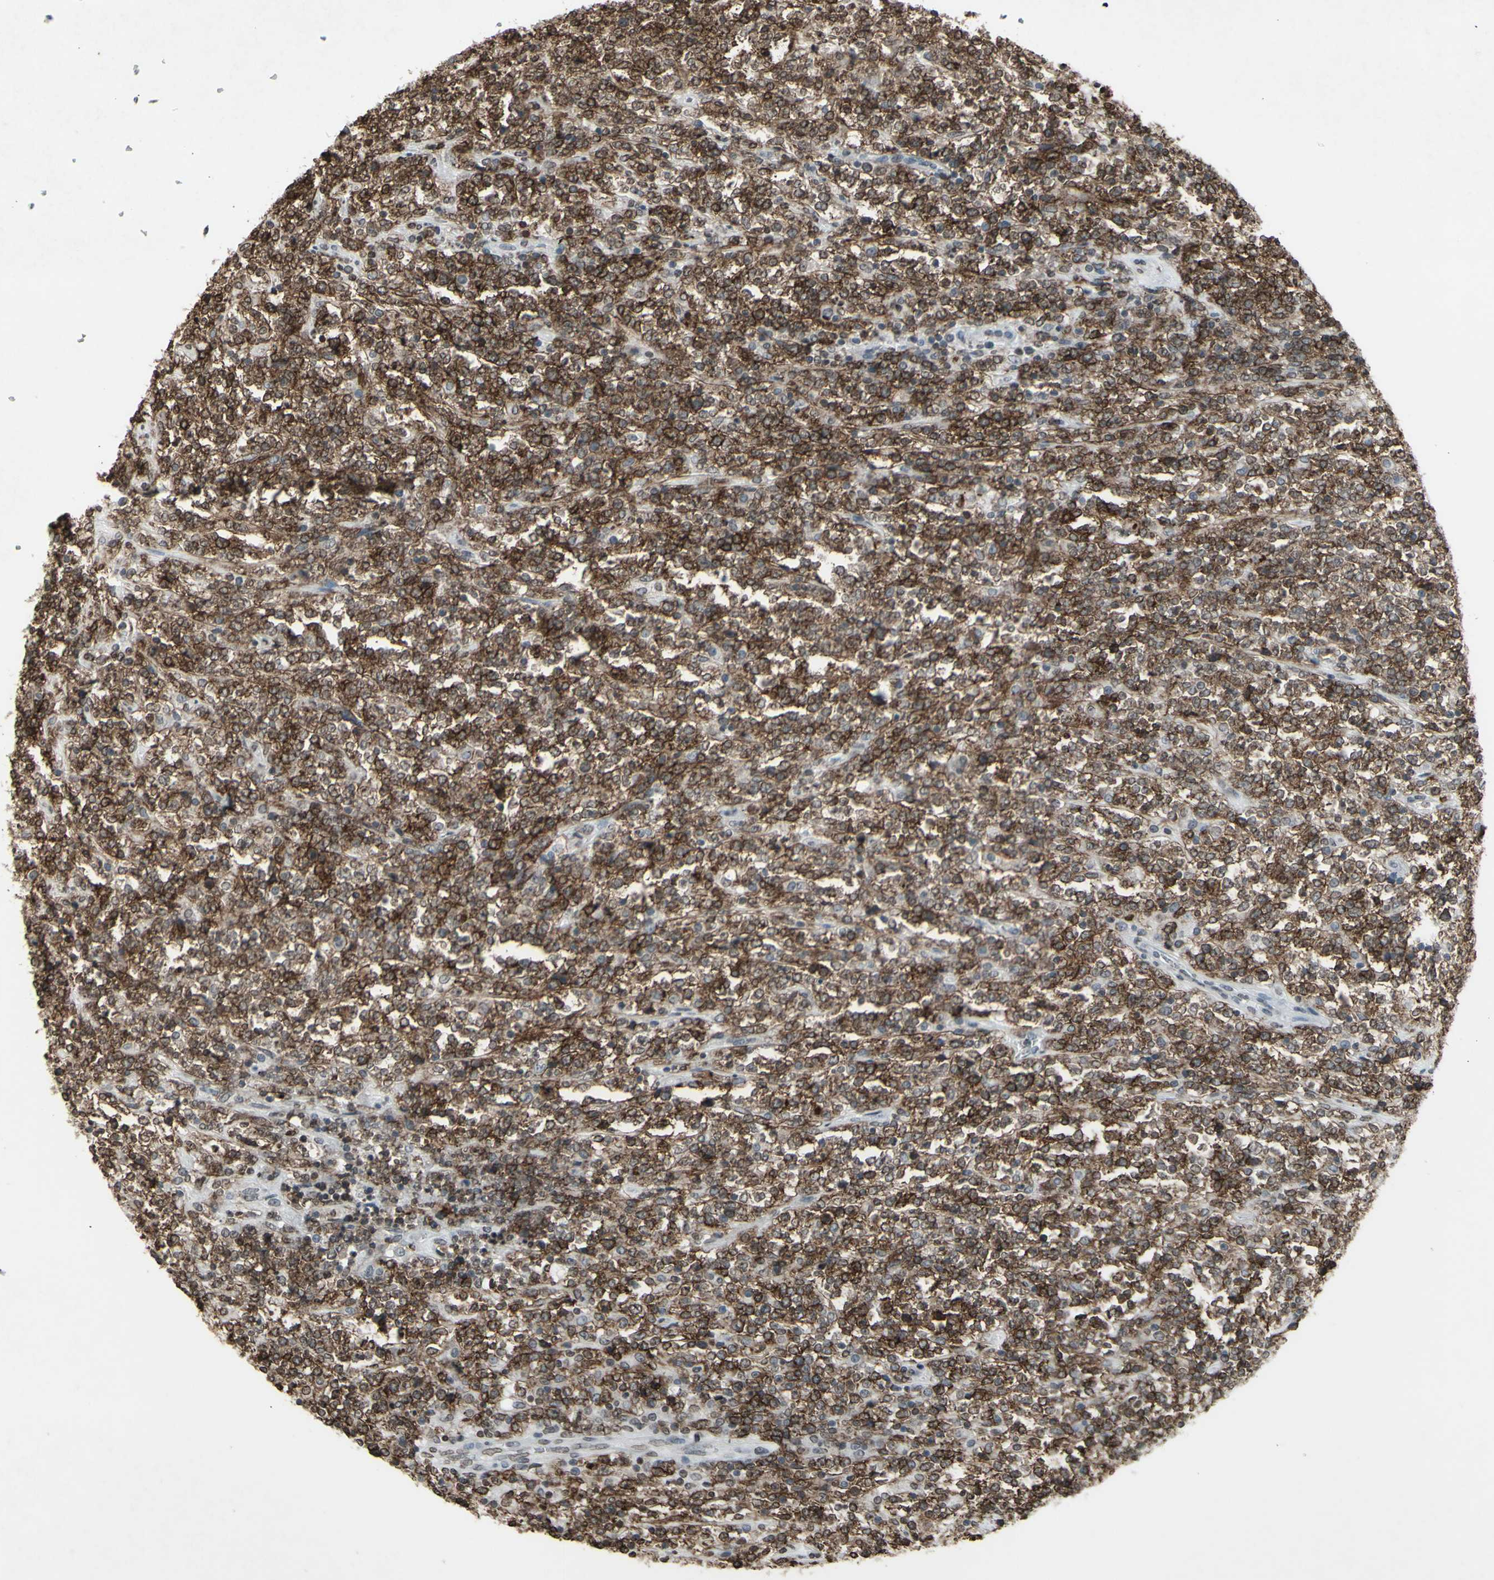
{"staining": {"intensity": "strong", "quantity": ">75%", "location": "cytoplasmic/membranous"}, "tissue": "lymphoma", "cell_type": "Tumor cells", "image_type": "cancer", "snomed": [{"axis": "morphology", "description": "Malignant lymphoma, non-Hodgkin's type, High grade"}, {"axis": "topography", "description": "Soft tissue"}], "caption": "Malignant lymphoma, non-Hodgkin's type (high-grade) stained for a protein (brown) reveals strong cytoplasmic/membranous positive expression in about >75% of tumor cells.", "gene": "CD79B", "patient": {"sex": "male", "age": 18}}